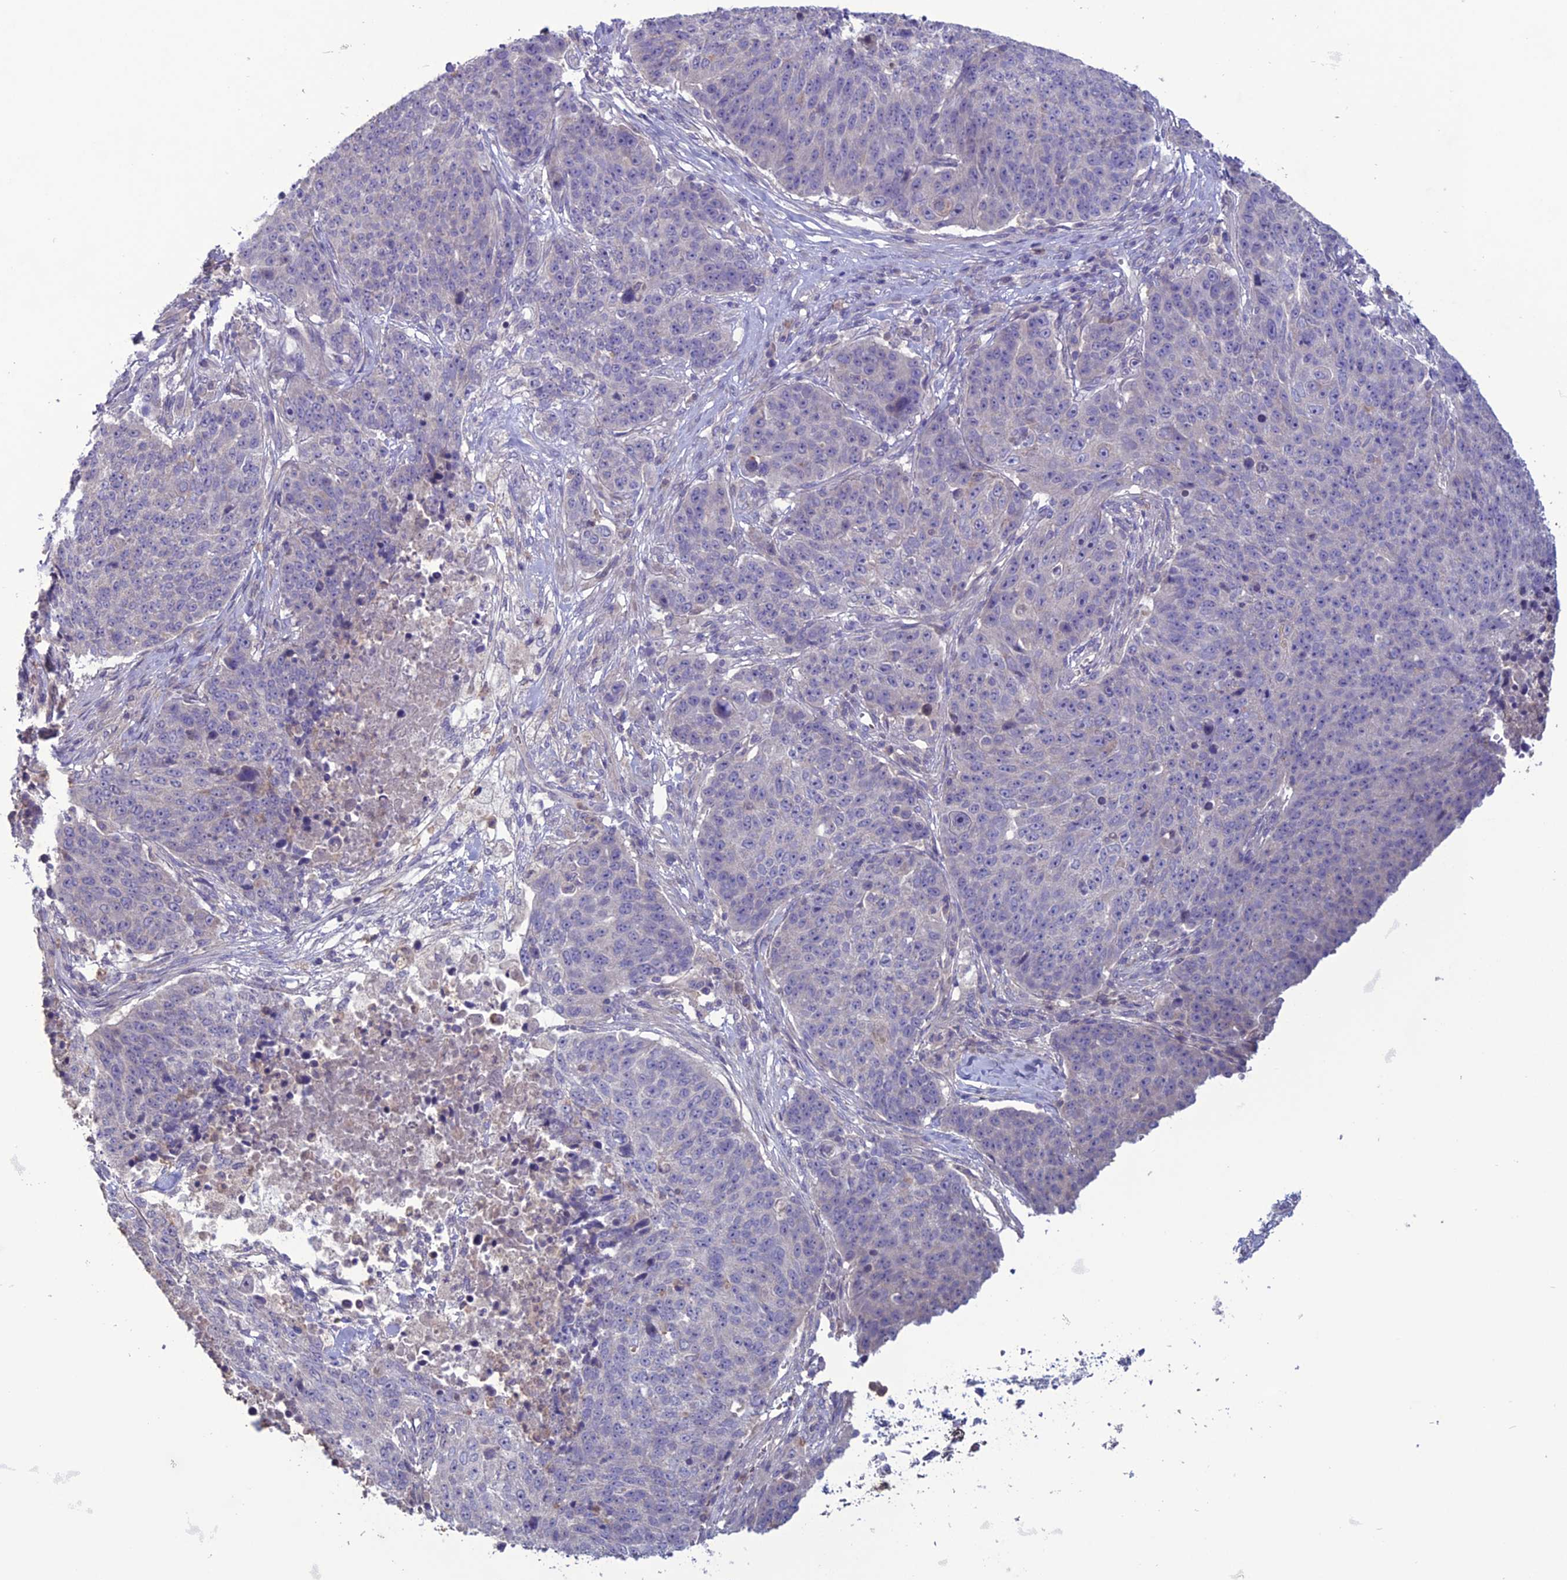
{"staining": {"intensity": "negative", "quantity": "none", "location": "none"}, "tissue": "lung cancer", "cell_type": "Tumor cells", "image_type": "cancer", "snomed": [{"axis": "morphology", "description": "Normal tissue, NOS"}, {"axis": "morphology", "description": "Squamous cell carcinoma, NOS"}, {"axis": "topography", "description": "Lymph node"}, {"axis": "topography", "description": "Lung"}], "caption": "Tumor cells are negative for protein expression in human lung cancer (squamous cell carcinoma).", "gene": "C2orf76", "patient": {"sex": "male", "age": 66}}